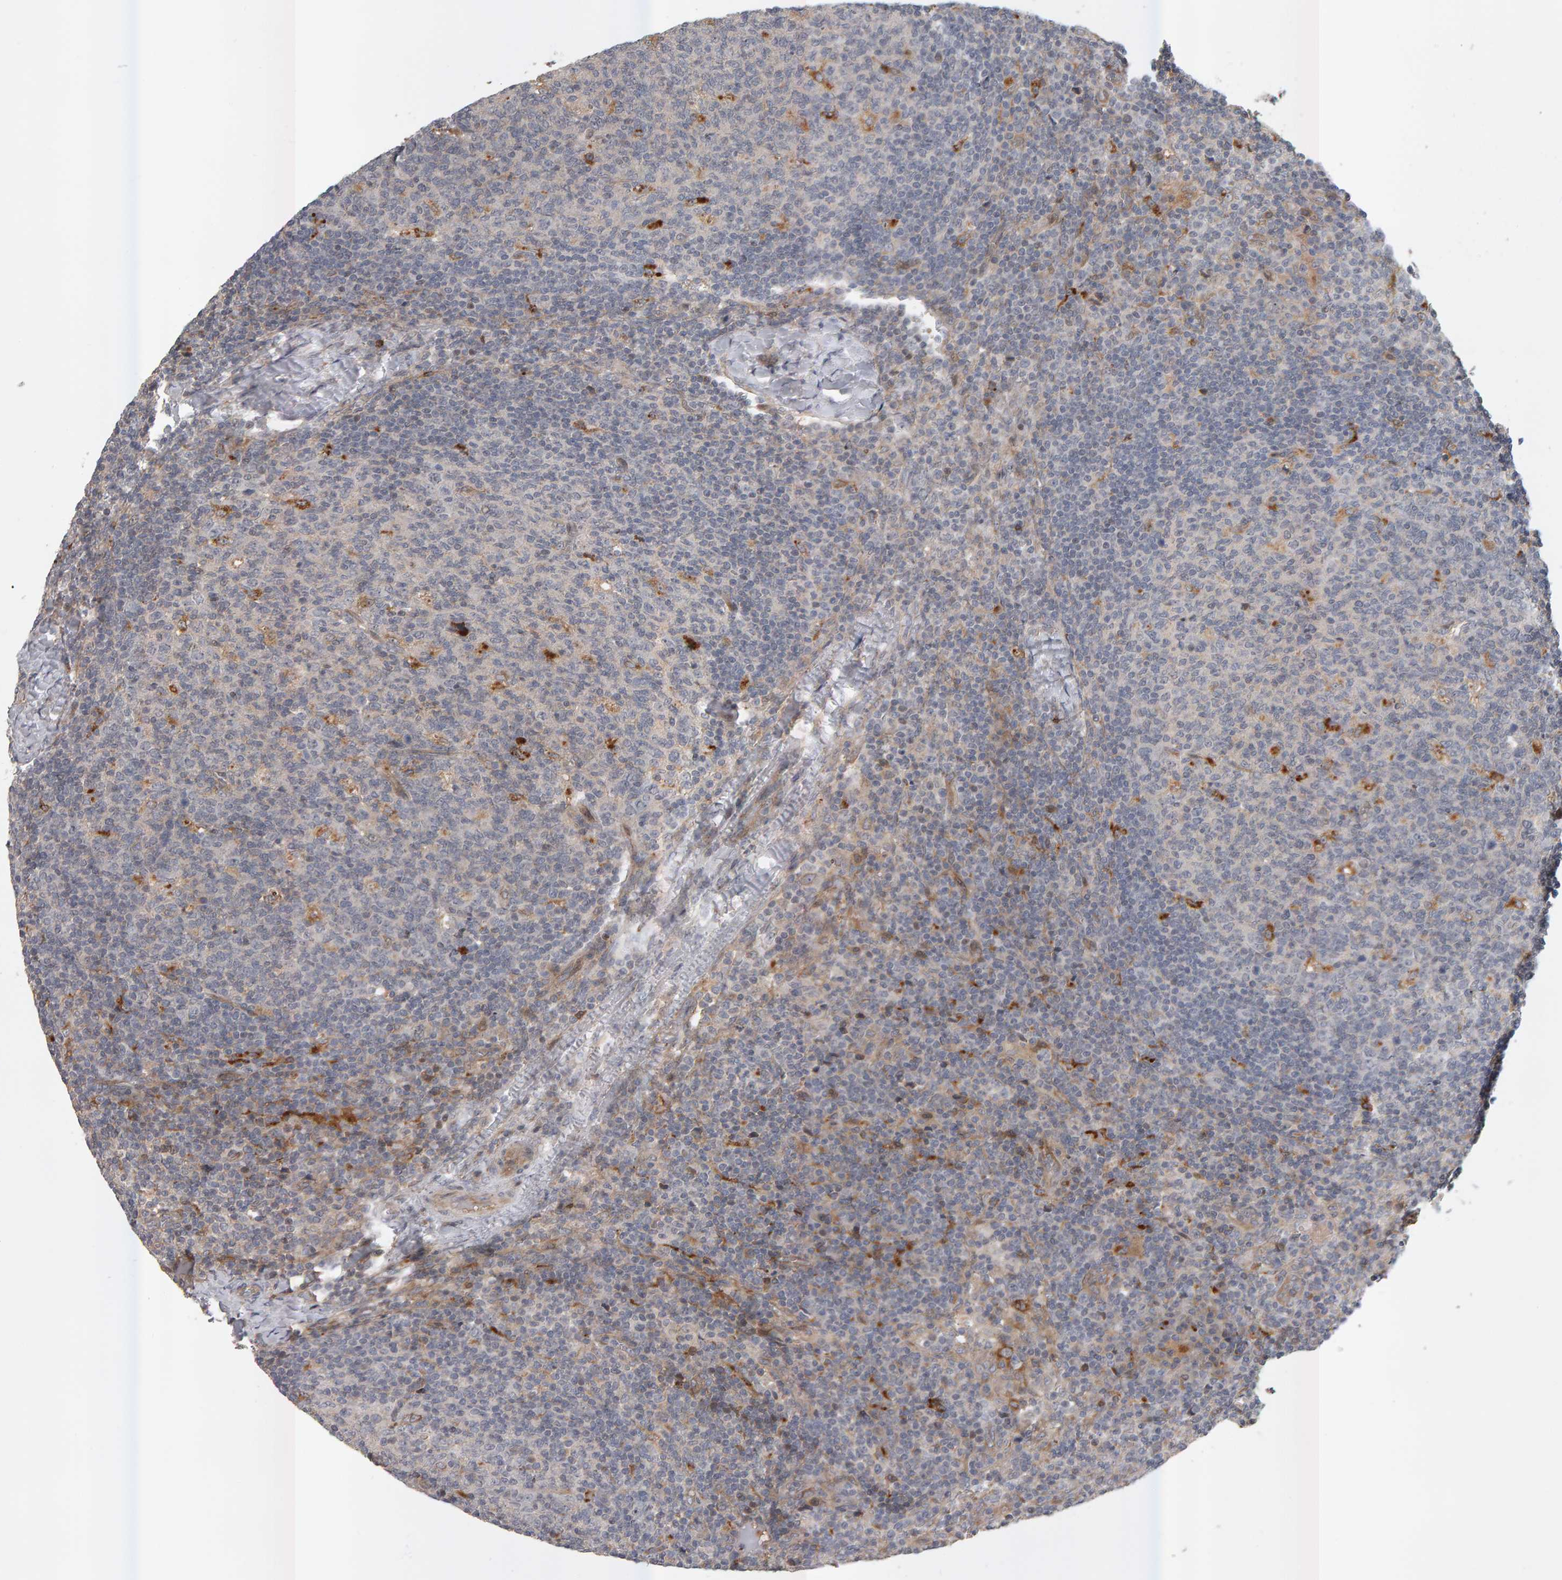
{"staining": {"intensity": "moderate", "quantity": "<25%", "location": "cytoplasmic/membranous"}, "tissue": "lymph node", "cell_type": "Germinal center cells", "image_type": "normal", "snomed": [{"axis": "morphology", "description": "Normal tissue, NOS"}, {"axis": "morphology", "description": "Inflammation, NOS"}, {"axis": "topography", "description": "Lymph node"}], "caption": "Moderate cytoplasmic/membranous protein staining is appreciated in about <25% of germinal center cells in lymph node. (brown staining indicates protein expression, while blue staining denotes nuclei).", "gene": "ZNF160", "patient": {"sex": "male", "age": 55}}